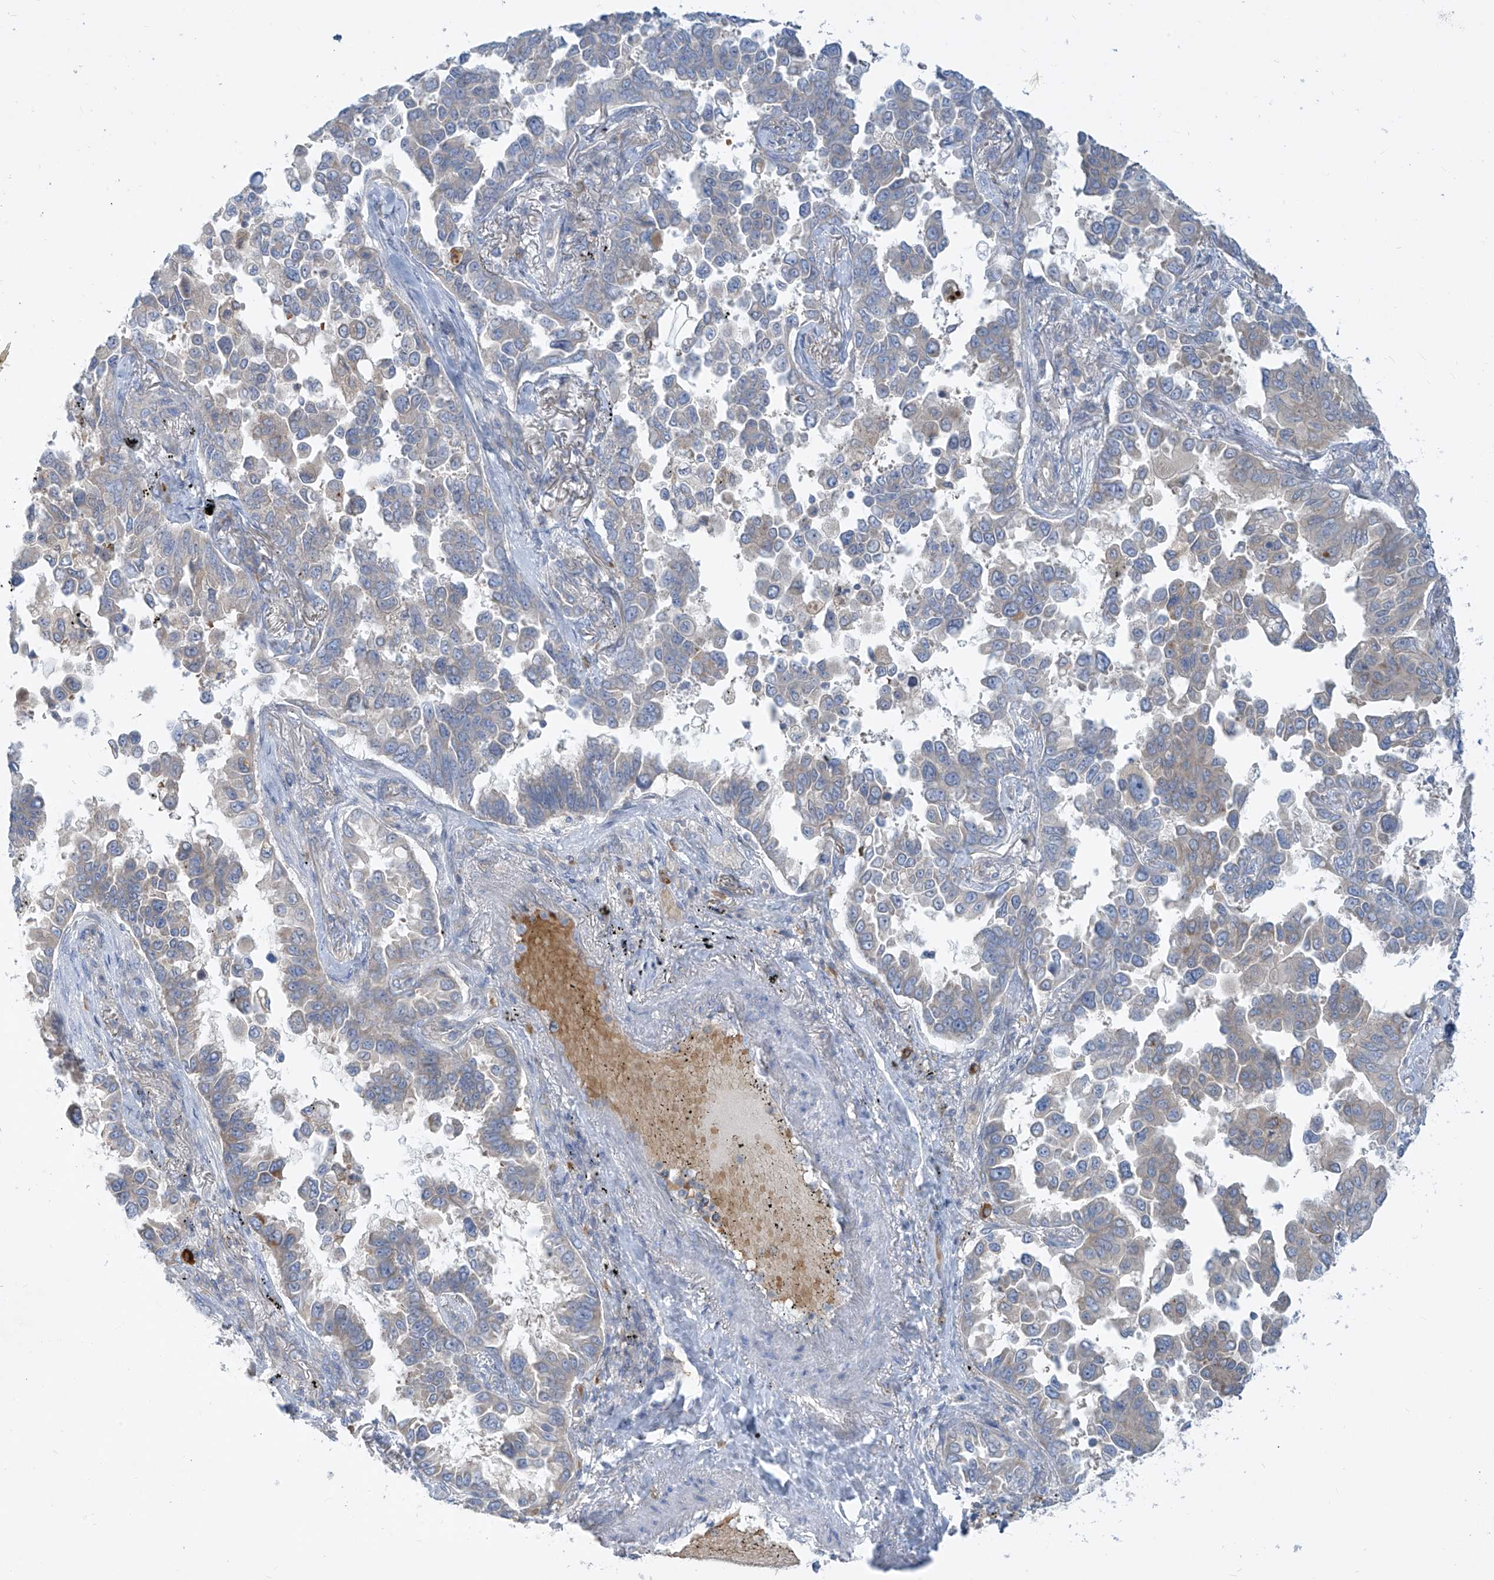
{"staining": {"intensity": "weak", "quantity": "<25%", "location": "cytoplasmic/membranous"}, "tissue": "lung cancer", "cell_type": "Tumor cells", "image_type": "cancer", "snomed": [{"axis": "morphology", "description": "Adenocarcinoma, NOS"}, {"axis": "topography", "description": "Lung"}], "caption": "Photomicrograph shows no significant protein expression in tumor cells of adenocarcinoma (lung). Brightfield microscopy of immunohistochemistry stained with DAB (3,3'-diaminobenzidine) (brown) and hematoxylin (blue), captured at high magnification.", "gene": "DGKQ", "patient": {"sex": "female", "age": 67}}